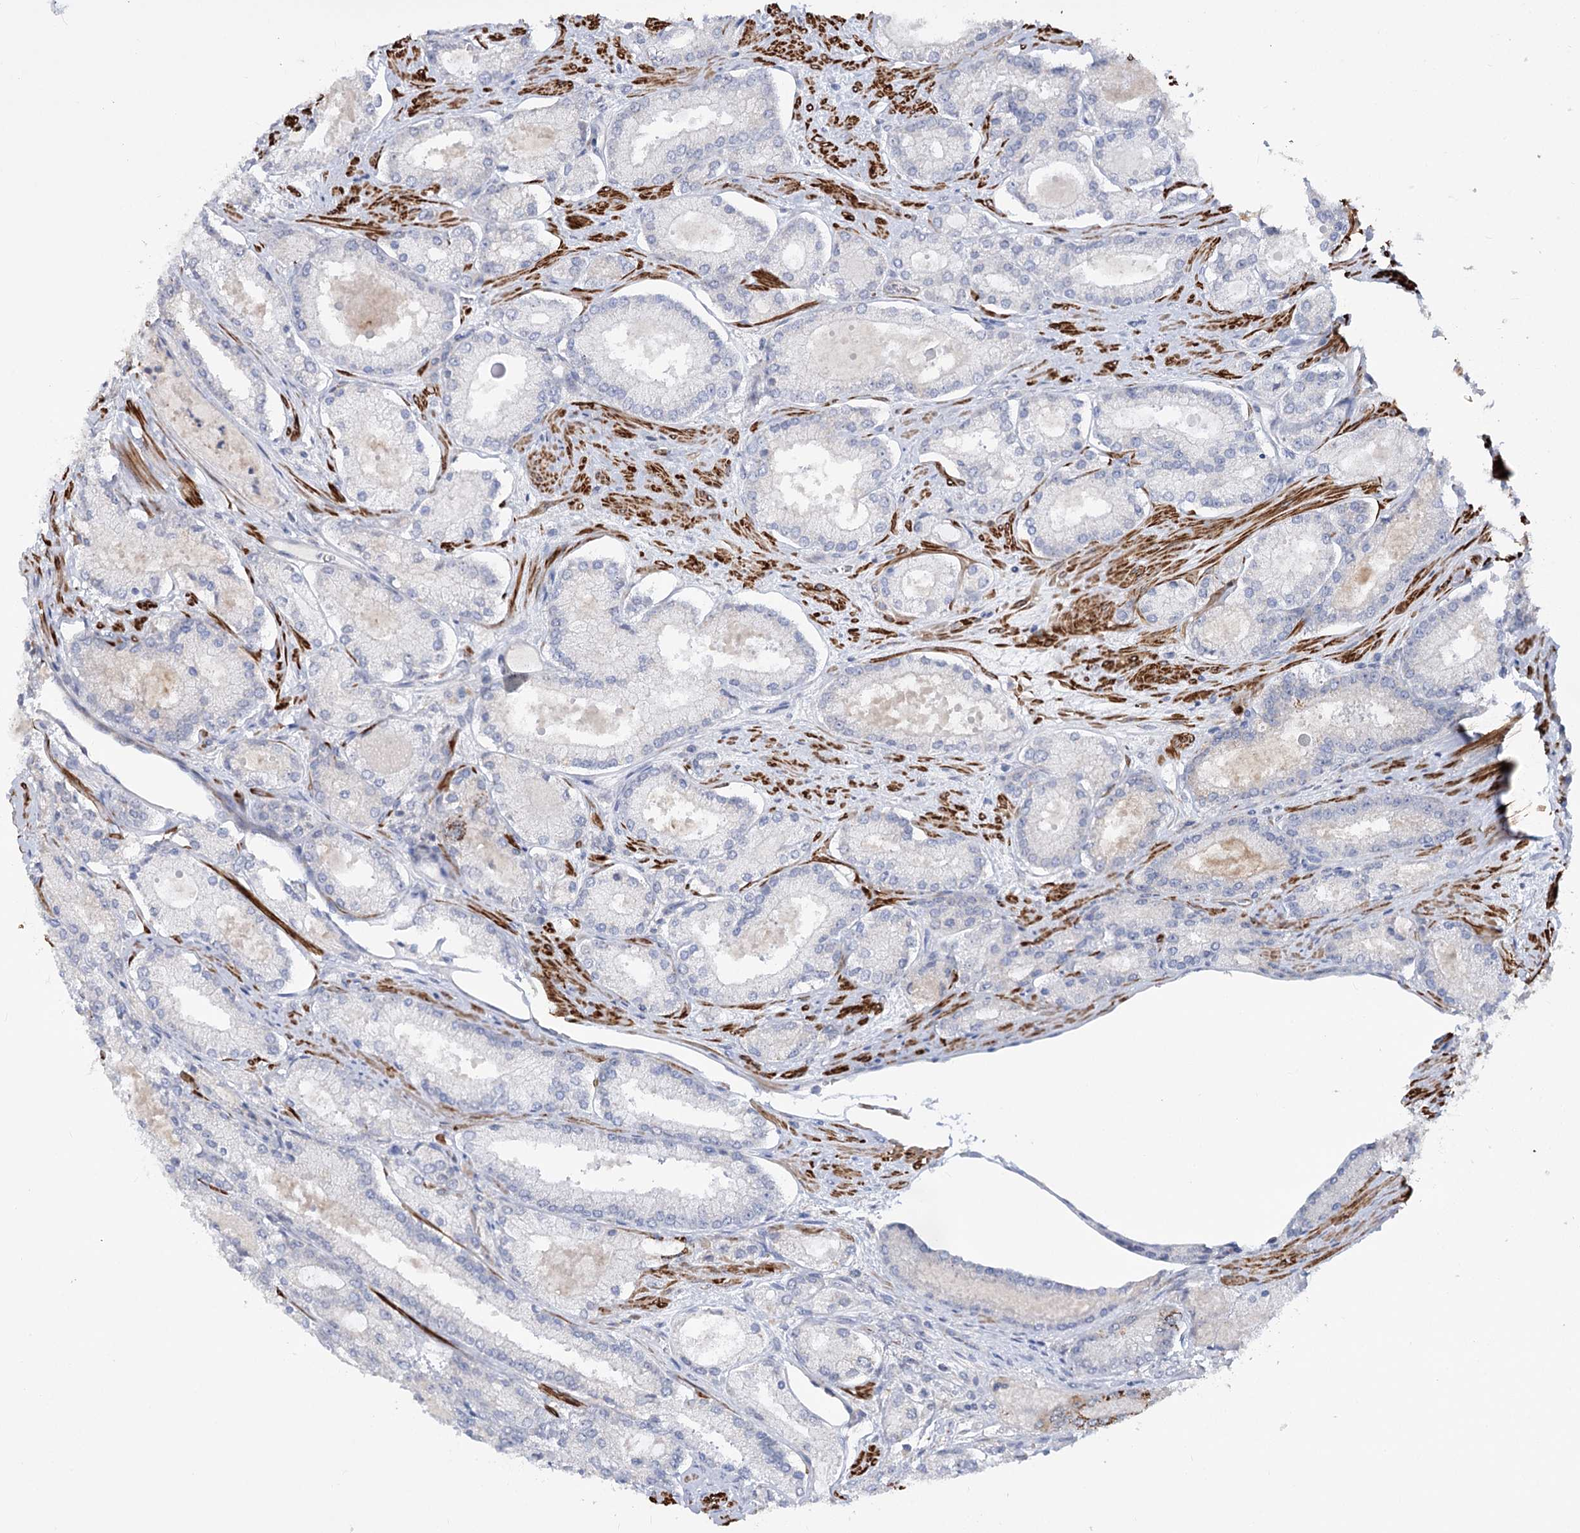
{"staining": {"intensity": "negative", "quantity": "none", "location": "none"}, "tissue": "prostate cancer", "cell_type": "Tumor cells", "image_type": "cancer", "snomed": [{"axis": "morphology", "description": "Adenocarcinoma, Low grade"}, {"axis": "topography", "description": "Prostate"}], "caption": "The immunohistochemistry micrograph has no significant staining in tumor cells of low-grade adenocarcinoma (prostate) tissue.", "gene": "ZSCAN23", "patient": {"sex": "male", "age": 74}}